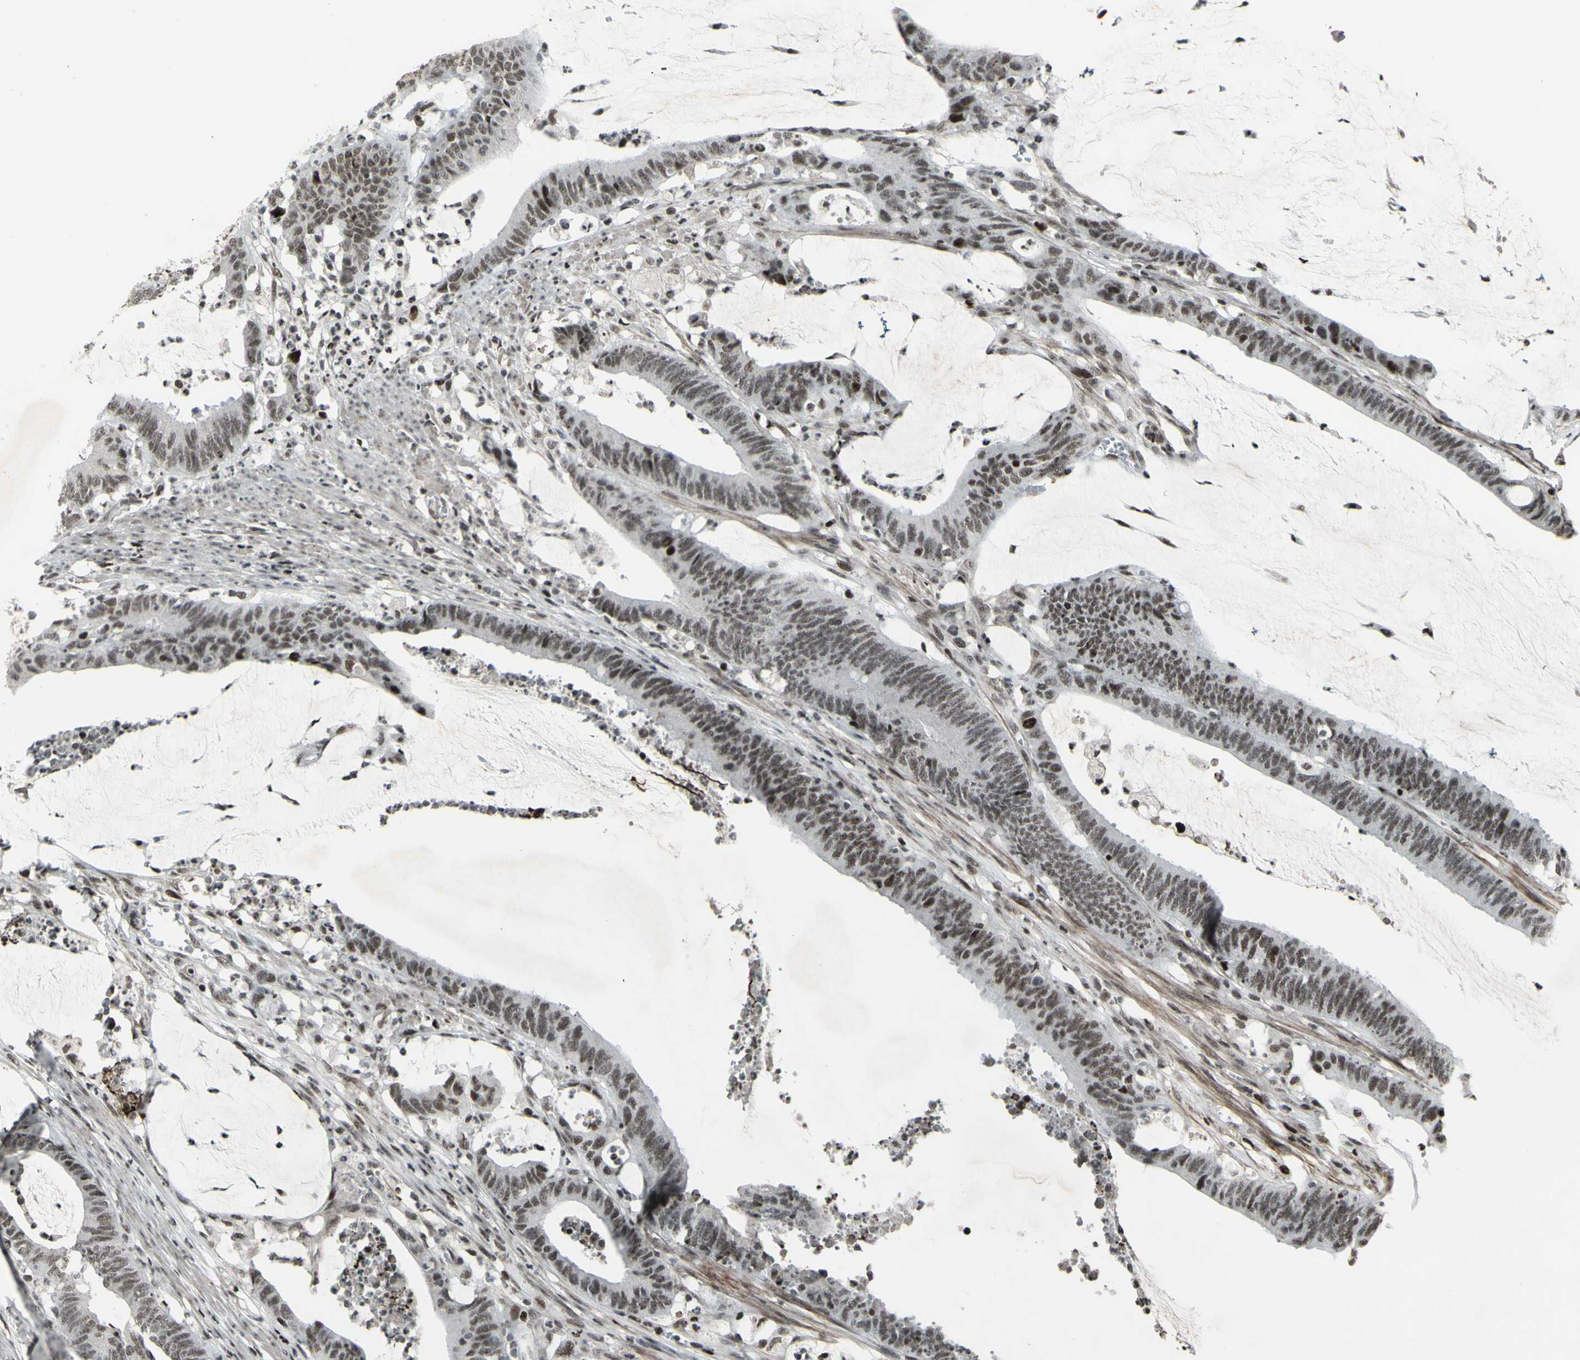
{"staining": {"intensity": "weak", "quantity": "25%-75%", "location": "nuclear"}, "tissue": "colorectal cancer", "cell_type": "Tumor cells", "image_type": "cancer", "snomed": [{"axis": "morphology", "description": "Adenocarcinoma, NOS"}, {"axis": "topography", "description": "Rectum"}], "caption": "The micrograph shows immunohistochemical staining of colorectal cancer. There is weak nuclear expression is appreciated in about 25%-75% of tumor cells. The staining was performed using DAB to visualize the protein expression in brown, while the nuclei were stained in blue with hematoxylin (Magnification: 20x).", "gene": "SUPT6H", "patient": {"sex": "female", "age": 66}}